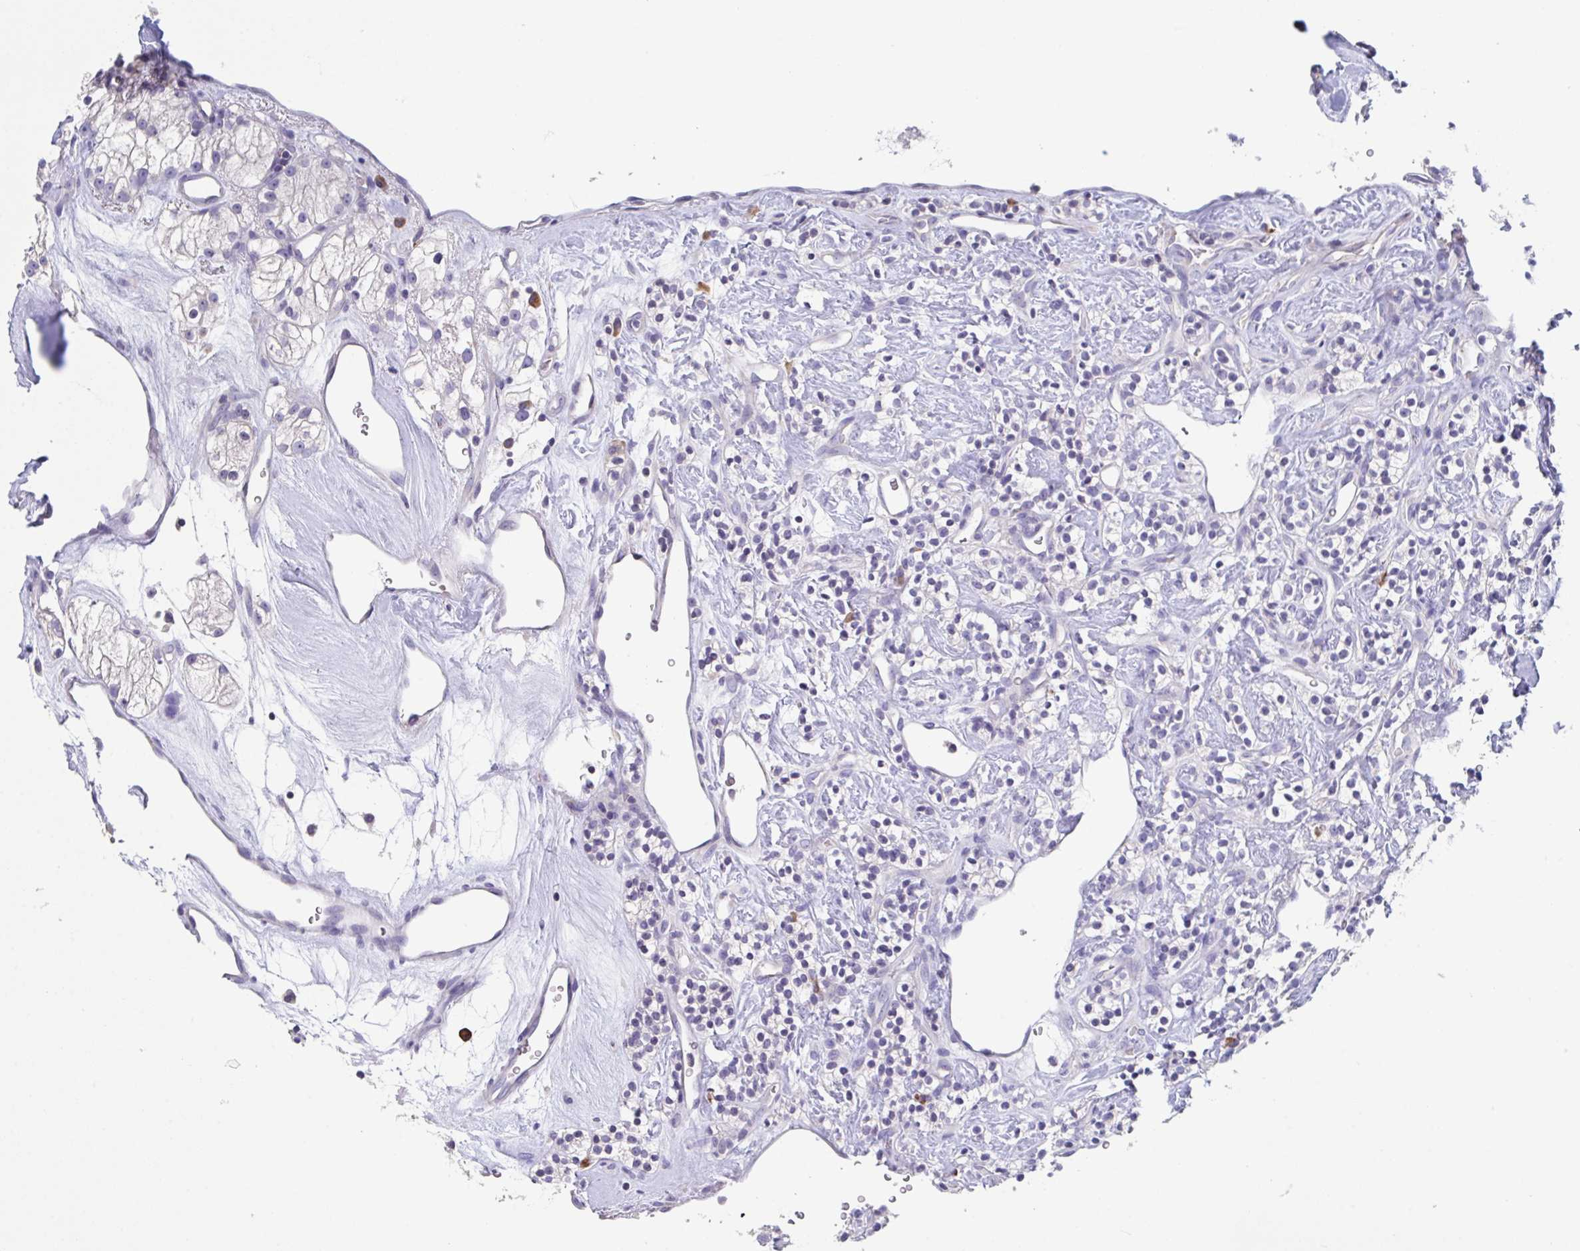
{"staining": {"intensity": "negative", "quantity": "none", "location": "none"}, "tissue": "renal cancer", "cell_type": "Tumor cells", "image_type": "cancer", "snomed": [{"axis": "morphology", "description": "Adenocarcinoma, NOS"}, {"axis": "topography", "description": "Kidney"}], "caption": "Tumor cells are negative for brown protein staining in renal adenocarcinoma.", "gene": "LRRC58", "patient": {"sex": "male", "age": 77}}